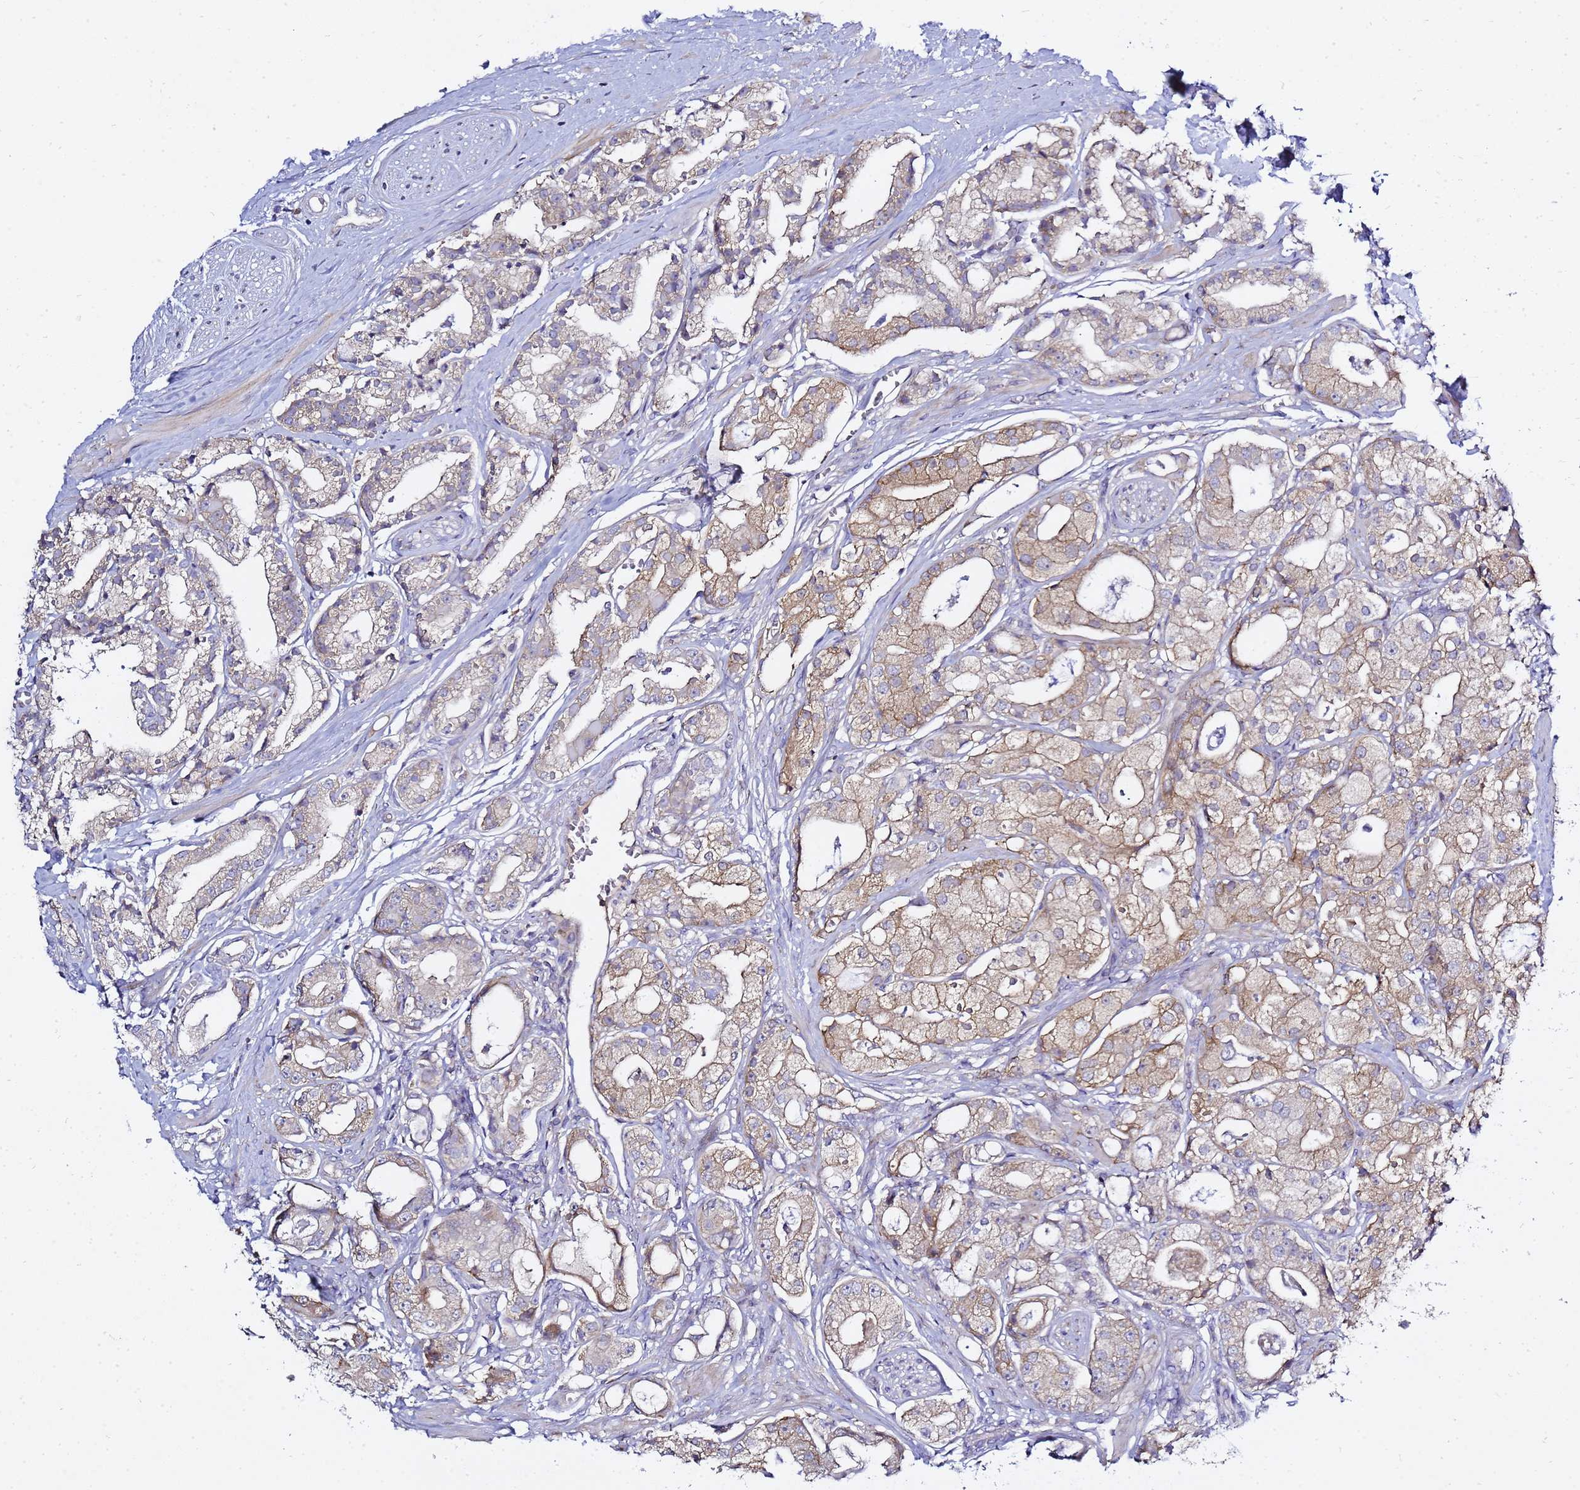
{"staining": {"intensity": "weak", "quantity": "25%-75%", "location": "cytoplasmic/membranous"}, "tissue": "prostate cancer", "cell_type": "Tumor cells", "image_type": "cancer", "snomed": [{"axis": "morphology", "description": "Adenocarcinoma, High grade"}, {"axis": "topography", "description": "Prostate"}], "caption": "Immunohistochemistry staining of adenocarcinoma (high-grade) (prostate), which displays low levels of weak cytoplasmic/membranous expression in approximately 25%-75% of tumor cells indicating weak cytoplasmic/membranous protein expression. The staining was performed using DAB (brown) for protein detection and nuclei were counterstained in hematoxylin (blue).", "gene": "MON1B", "patient": {"sex": "male", "age": 71}}